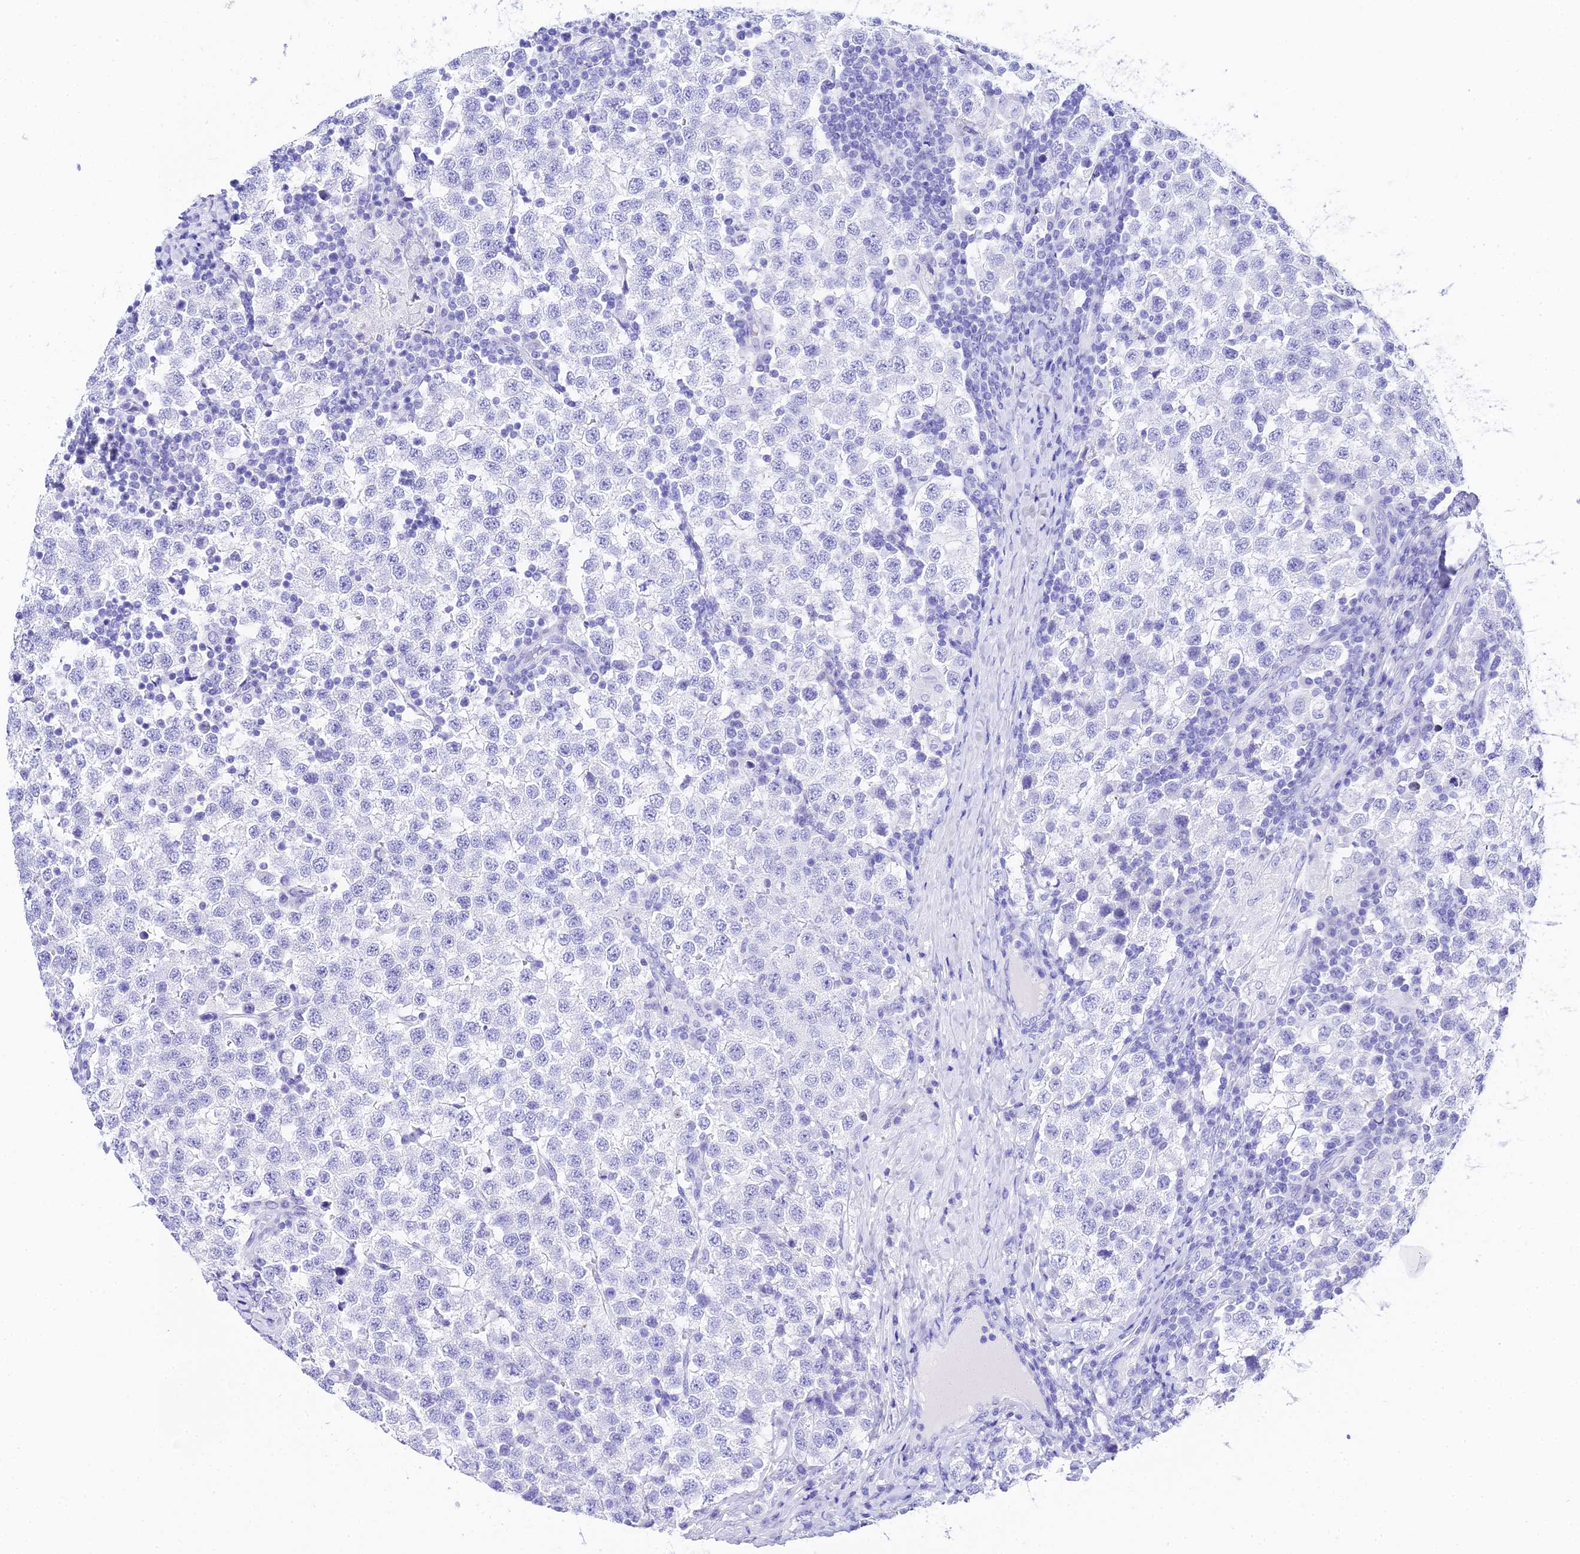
{"staining": {"intensity": "negative", "quantity": "none", "location": "none"}, "tissue": "testis cancer", "cell_type": "Tumor cells", "image_type": "cancer", "snomed": [{"axis": "morphology", "description": "Seminoma, NOS"}, {"axis": "topography", "description": "Testis"}], "caption": "Immunohistochemistry (IHC) of seminoma (testis) demonstrates no staining in tumor cells.", "gene": "TRMT44", "patient": {"sex": "male", "age": 34}}